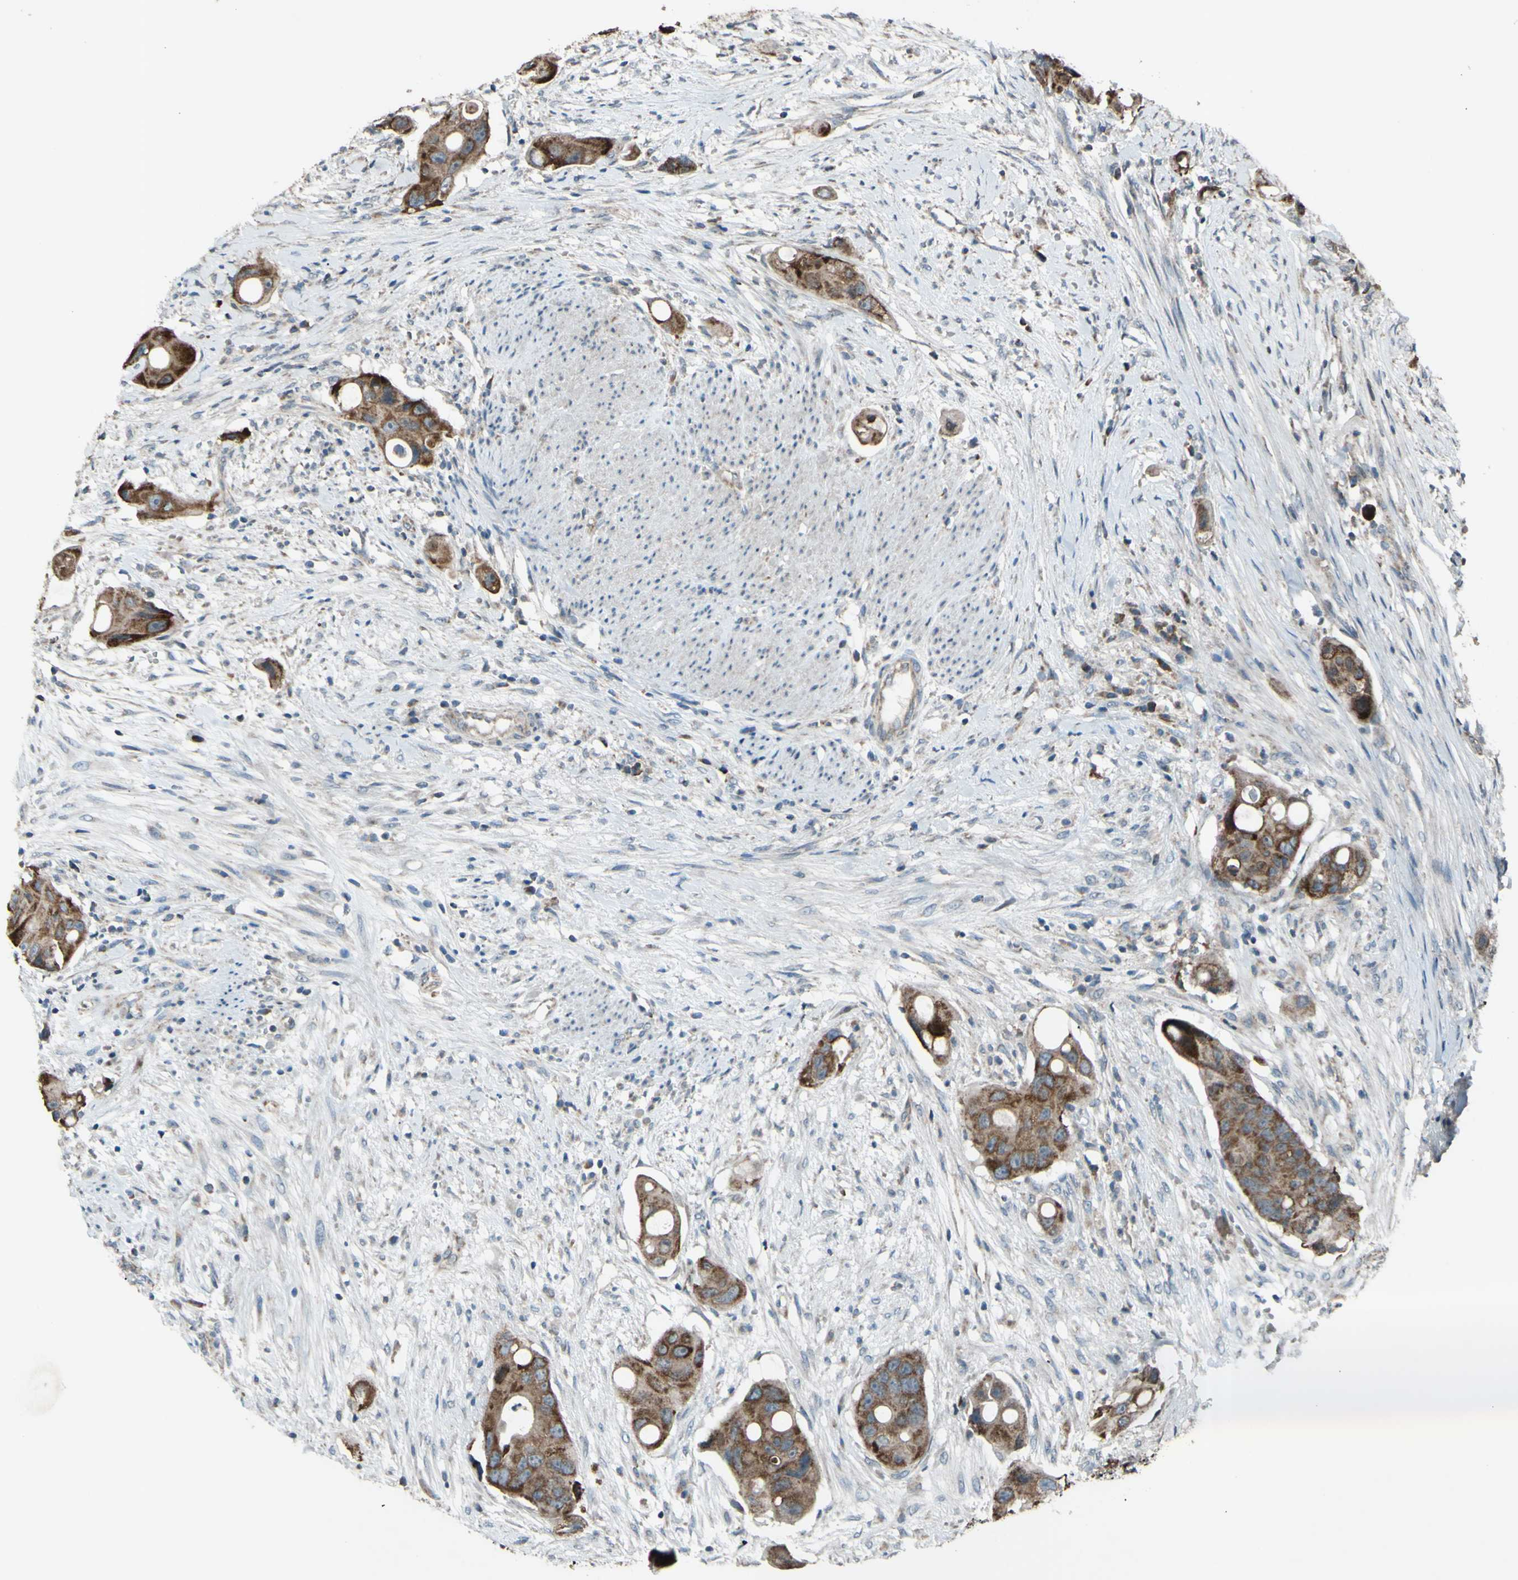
{"staining": {"intensity": "moderate", "quantity": ">75%", "location": "cytoplasmic/membranous"}, "tissue": "colorectal cancer", "cell_type": "Tumor cells", "image_type": "cancer", "snomed": [{"axis": "morphology", "description": "Adenocarcinoma, NOS"}, {"axis": "topography", "description": "Colon"}], "caption": "This photomicrograph reveals colorectal cancer stained with immunohistochemistry to label a protein in brown. The cytoplasmic/membranous of tumor cells show moderate positivity for the protein. Nuclei are counter-stained blue.", "gene": "ACOT8", "patient": {"sex": "female", "age": 57}}